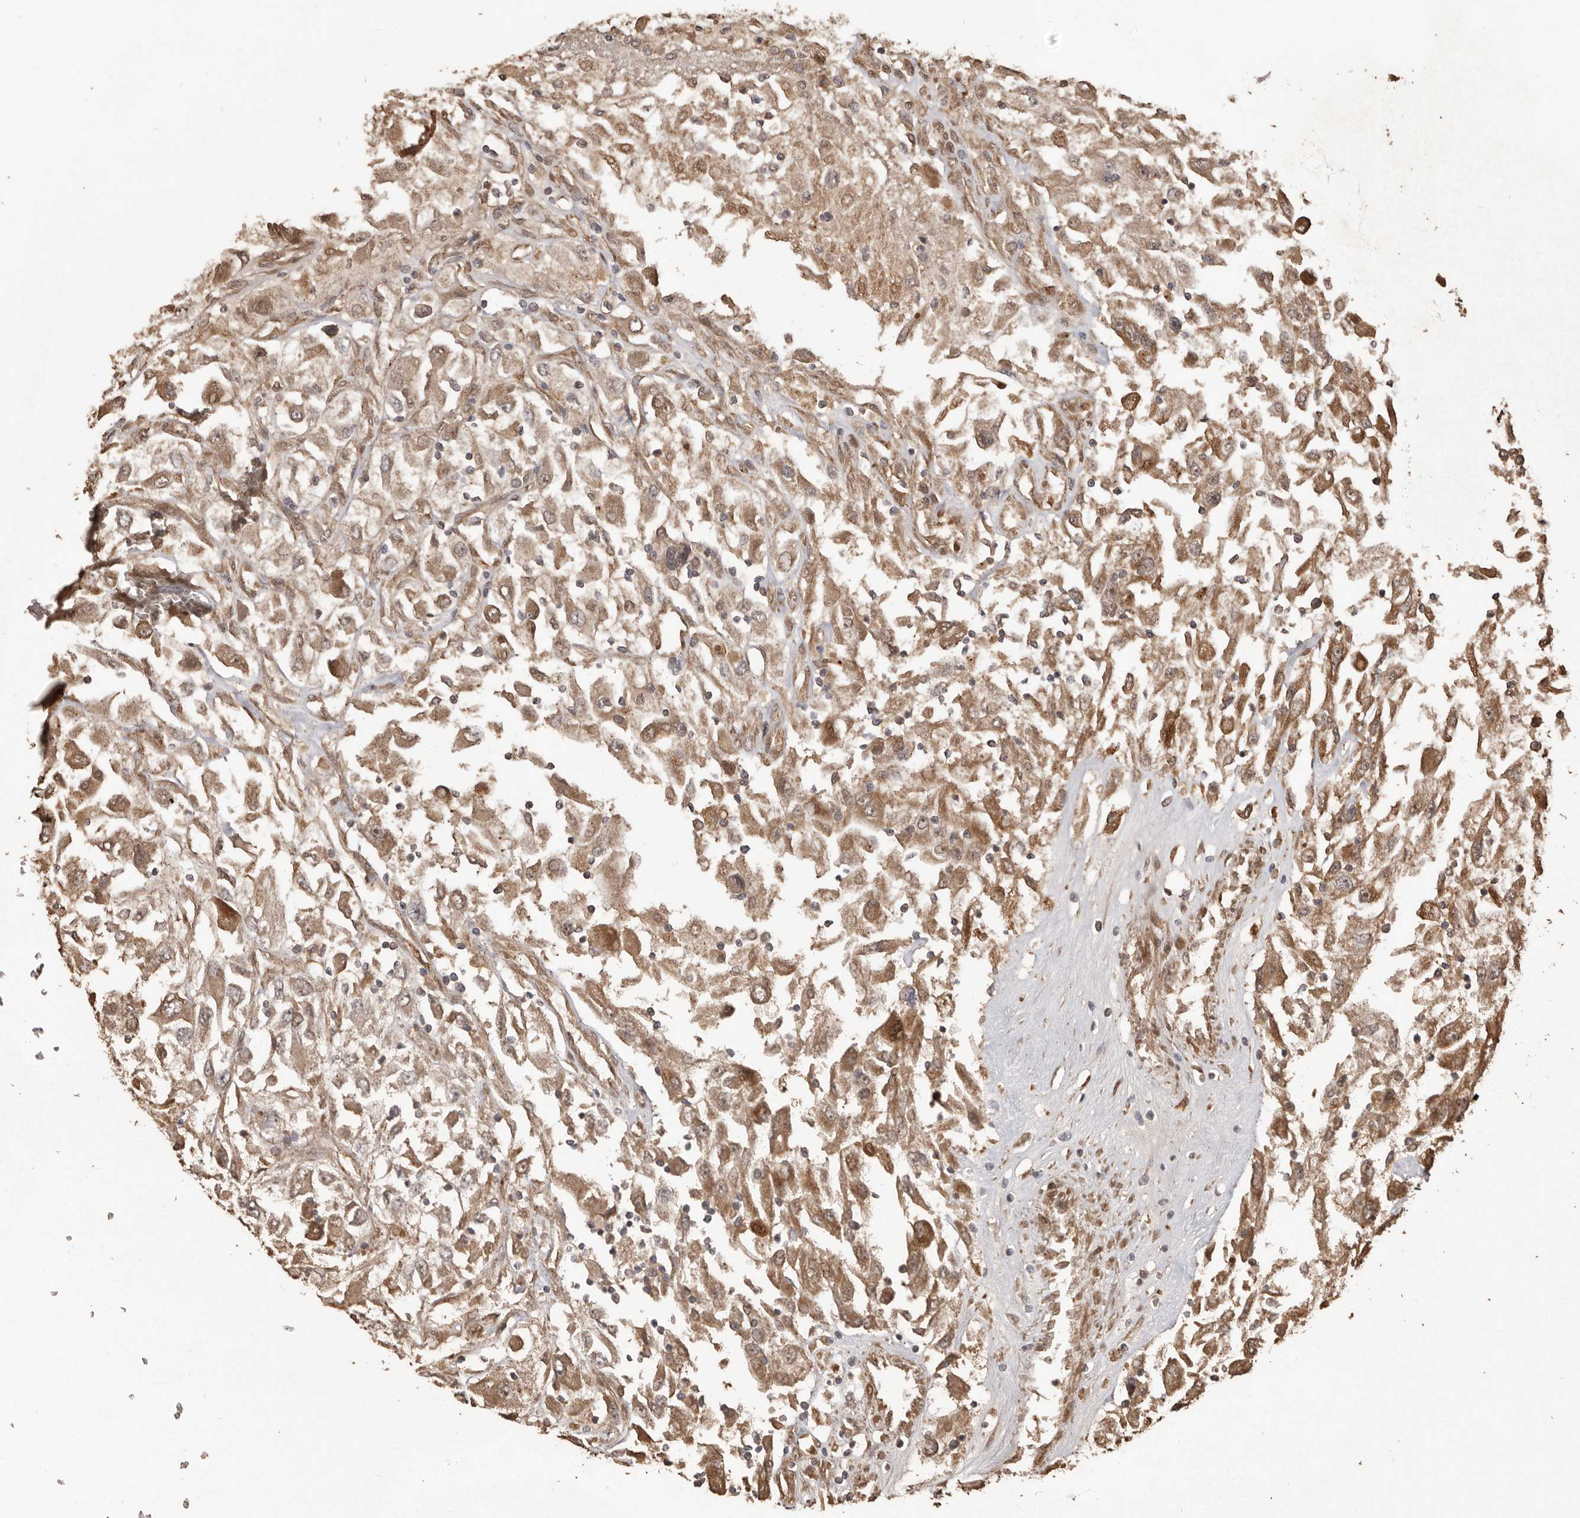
{"staining": {"intensity": "moderate", "quantity": ">75%", "location": "cytoplasmic/membranous"}, "tissue": "renal cancer", "cell_type": "Tumor cells", "image_type": "cancer", "snomed": [{"axis": "morphology", "description": "Adenocarcinoma, NOS"}, {"axis": "topography", "description": "Kidney"}], "caption": "The micrograph displays staining of renal cancer (adenocarcinoma), revealing moderate cytoplasmic/membranous protein positivity (brown color) within tumor cells. (Stains: DAB in brown, nuclei in blue, Microscopy: brightfield microscopy at high magnification).", "gene": "NUP43", "patient": {"sex": "female", "age": 52}}